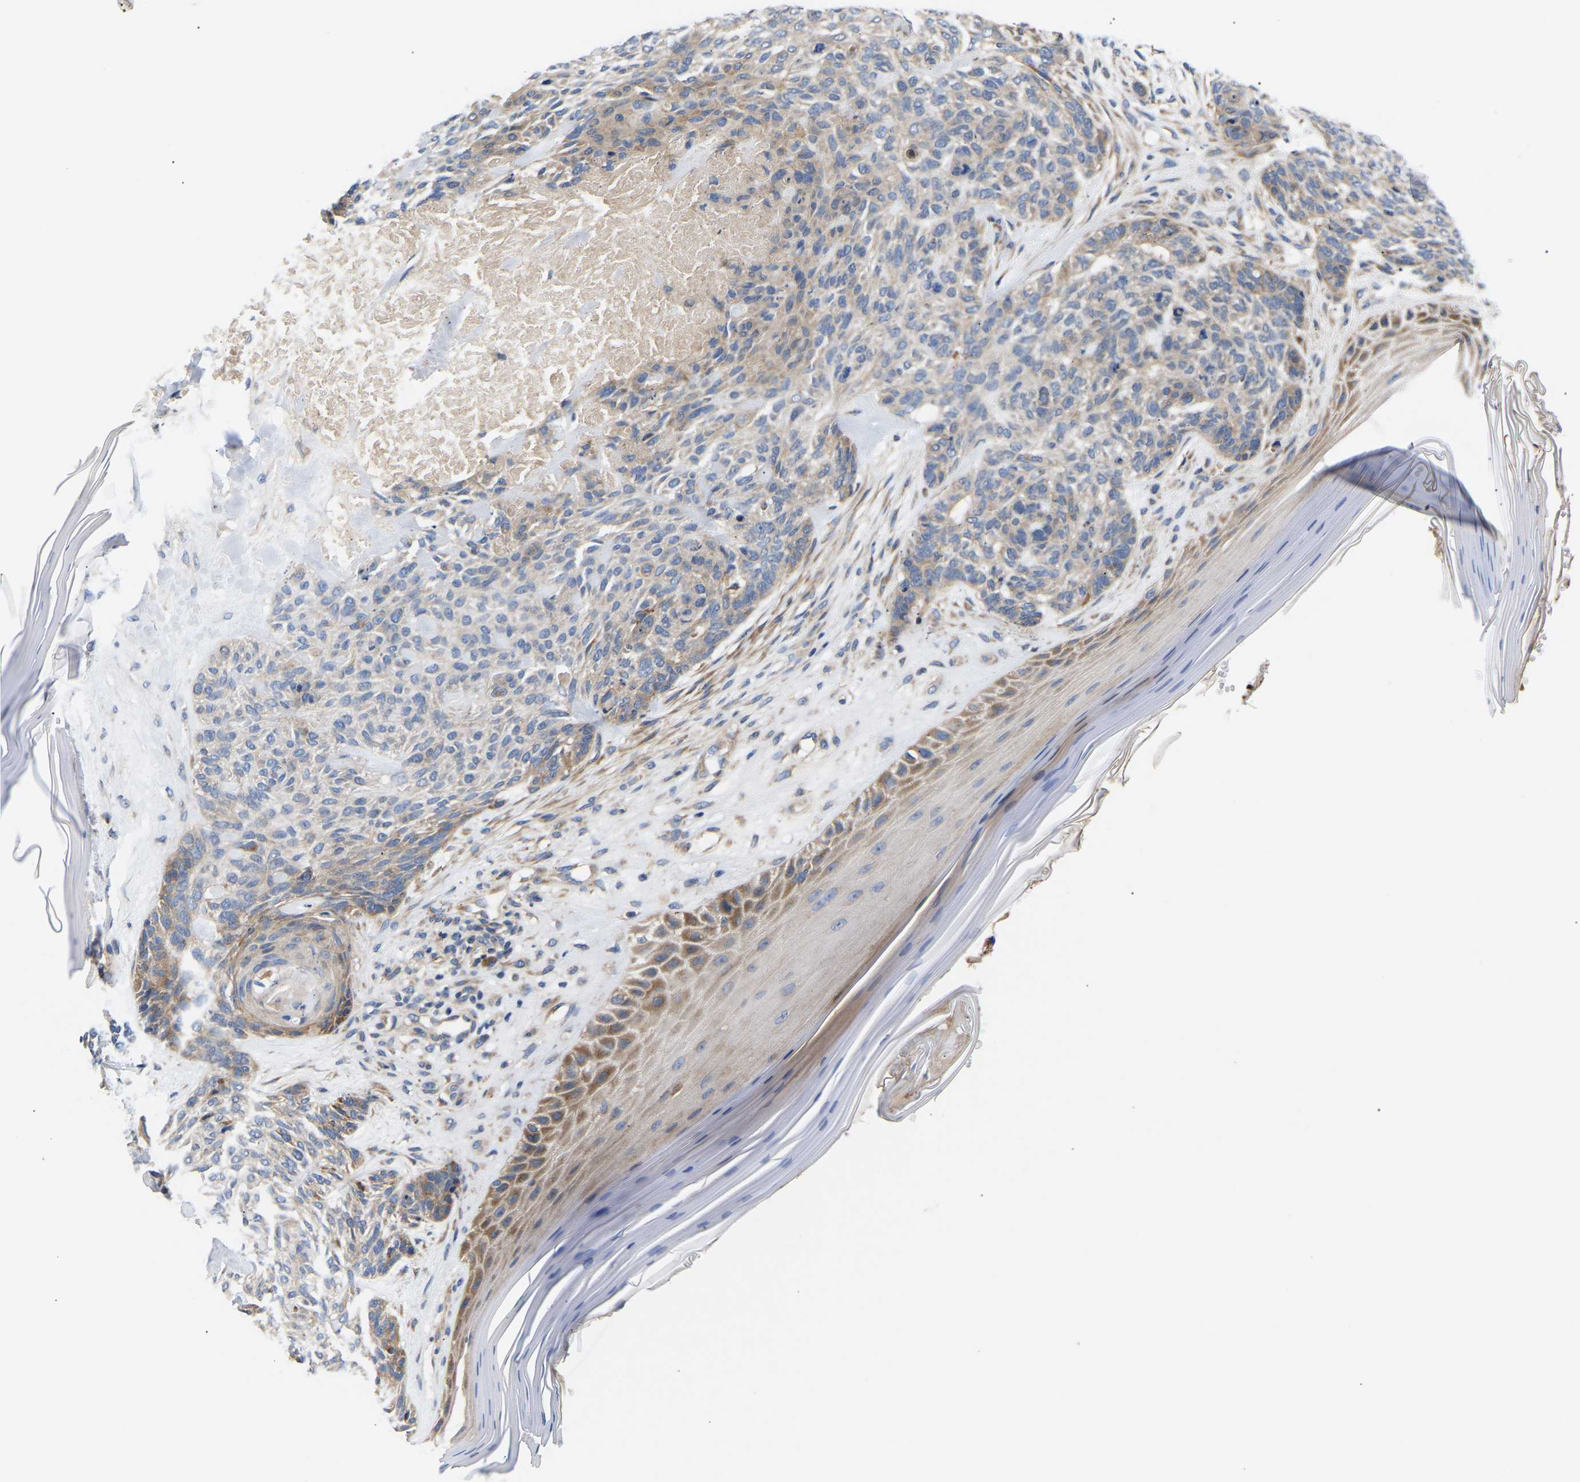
{"staining": {"intensity": "moderate", "quantity": "<25%", "location": "cytoplasmic/membranous"}, "tissue": "skin cancer", "cell_type": "Tumor cells", "image_type": "cancer", "snomed": [{"axis": "morphology", "description": "Basal cell carcinoma"}, {"axis": "topography", "description": "Skin"}], "caption": "There is low levels of moderate cytoplasmic/membranous positivity in tumor cells of skin cancer (basal cell carcinoma), as demonstrated by immunohistochemical staining (brown color).", "gene": "AIMP2", "patient": {"sex": "male", "age": 55}}